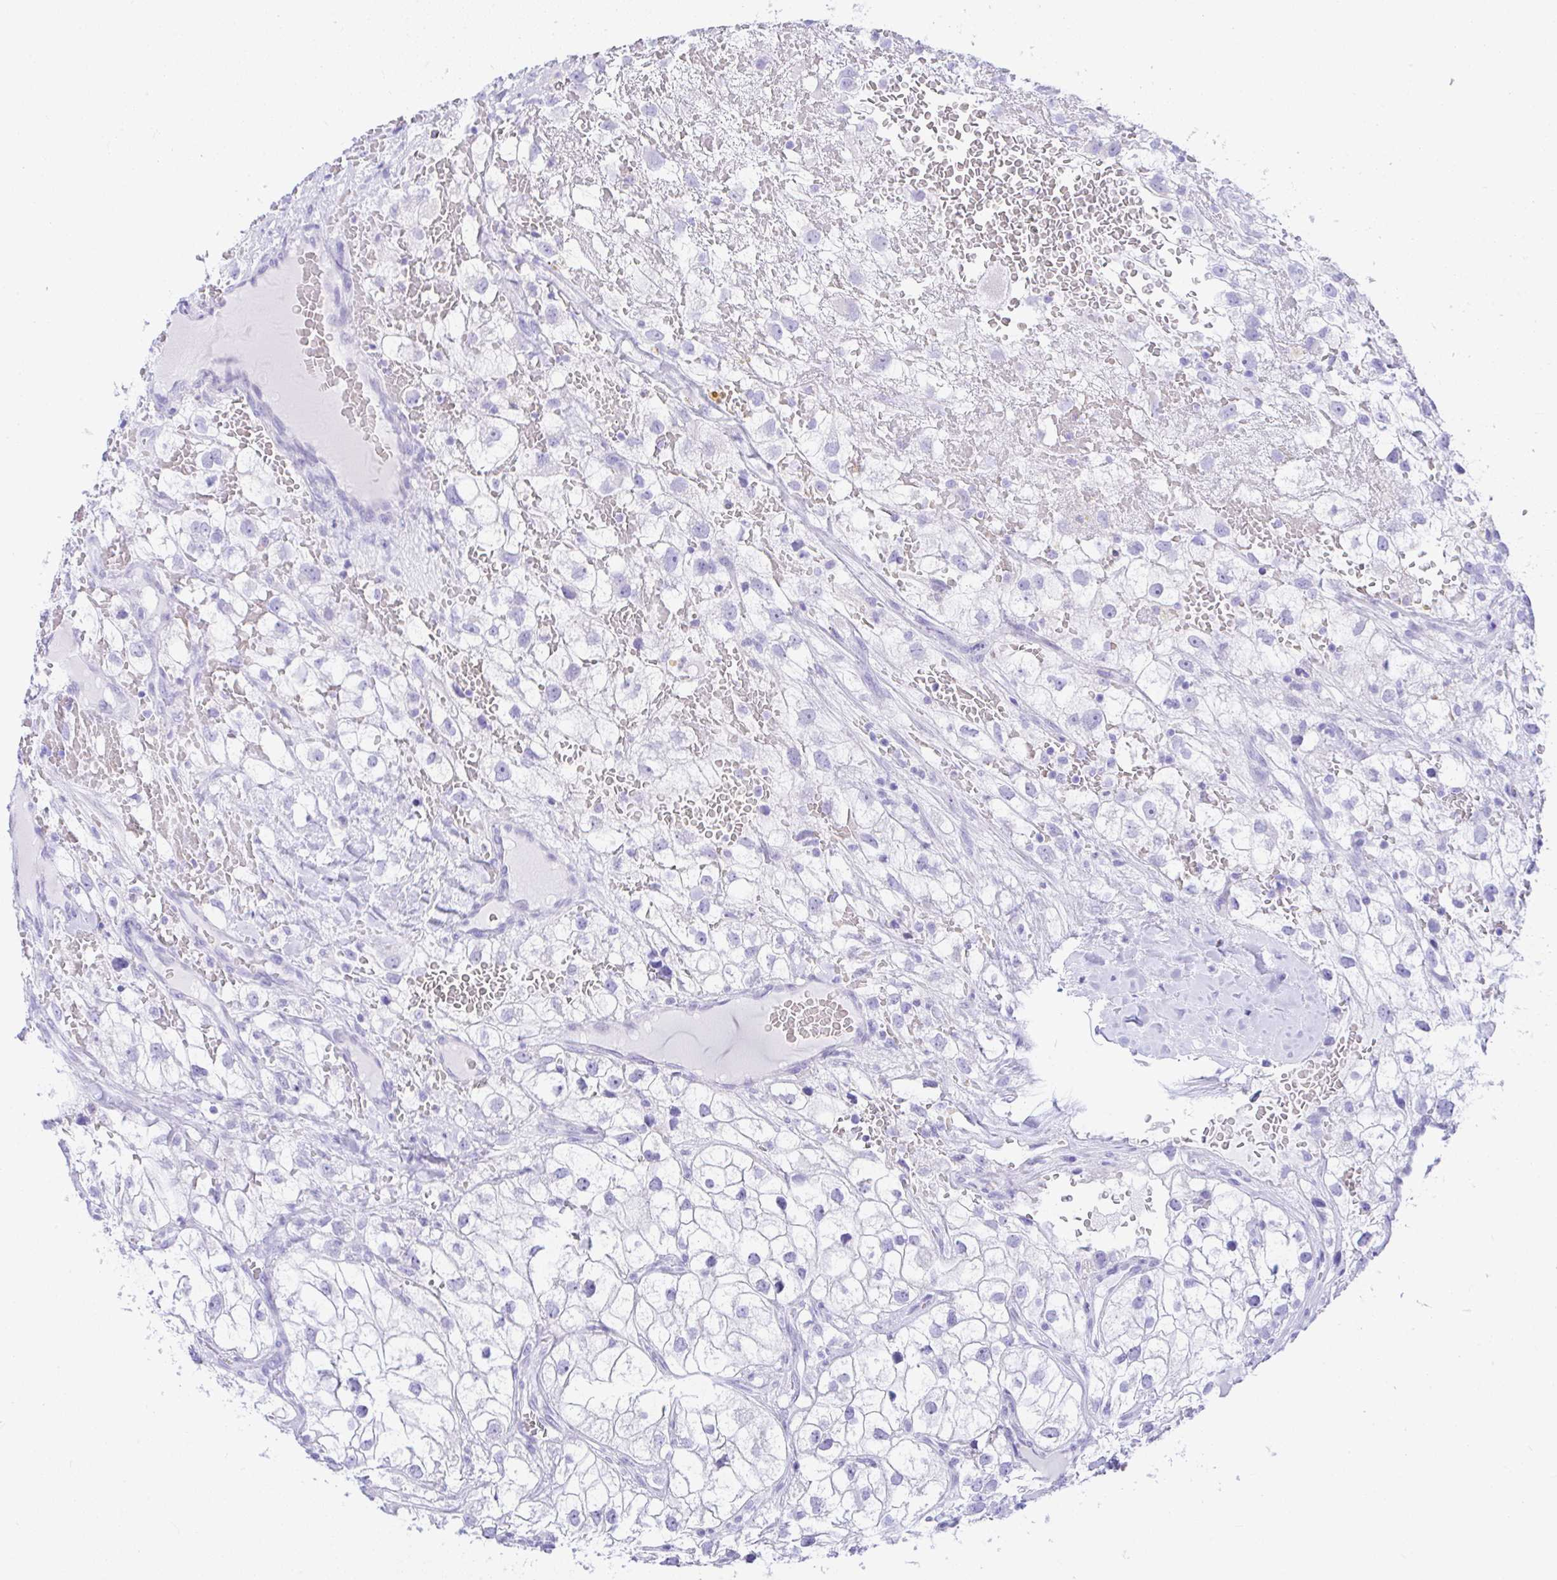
{"staining": {"intensity": "negative", "quantity": "none", "location": "none"}, "tissue": "renal cancer", "cell_type": "Tumor cells", "image_type": "cancer", "snomed": [{"axis": "morphology", "description": "Adenocarcinoma, NOS"}, {"axis": "topography", "description": "Kidney"}], "caption": "Renal adenocarcinoma was stained to show a protein in brown. There is no significant positivity in tumor cells.", "gene": "SEL1L2", "patient": {"sex": "male", "age": 59}}